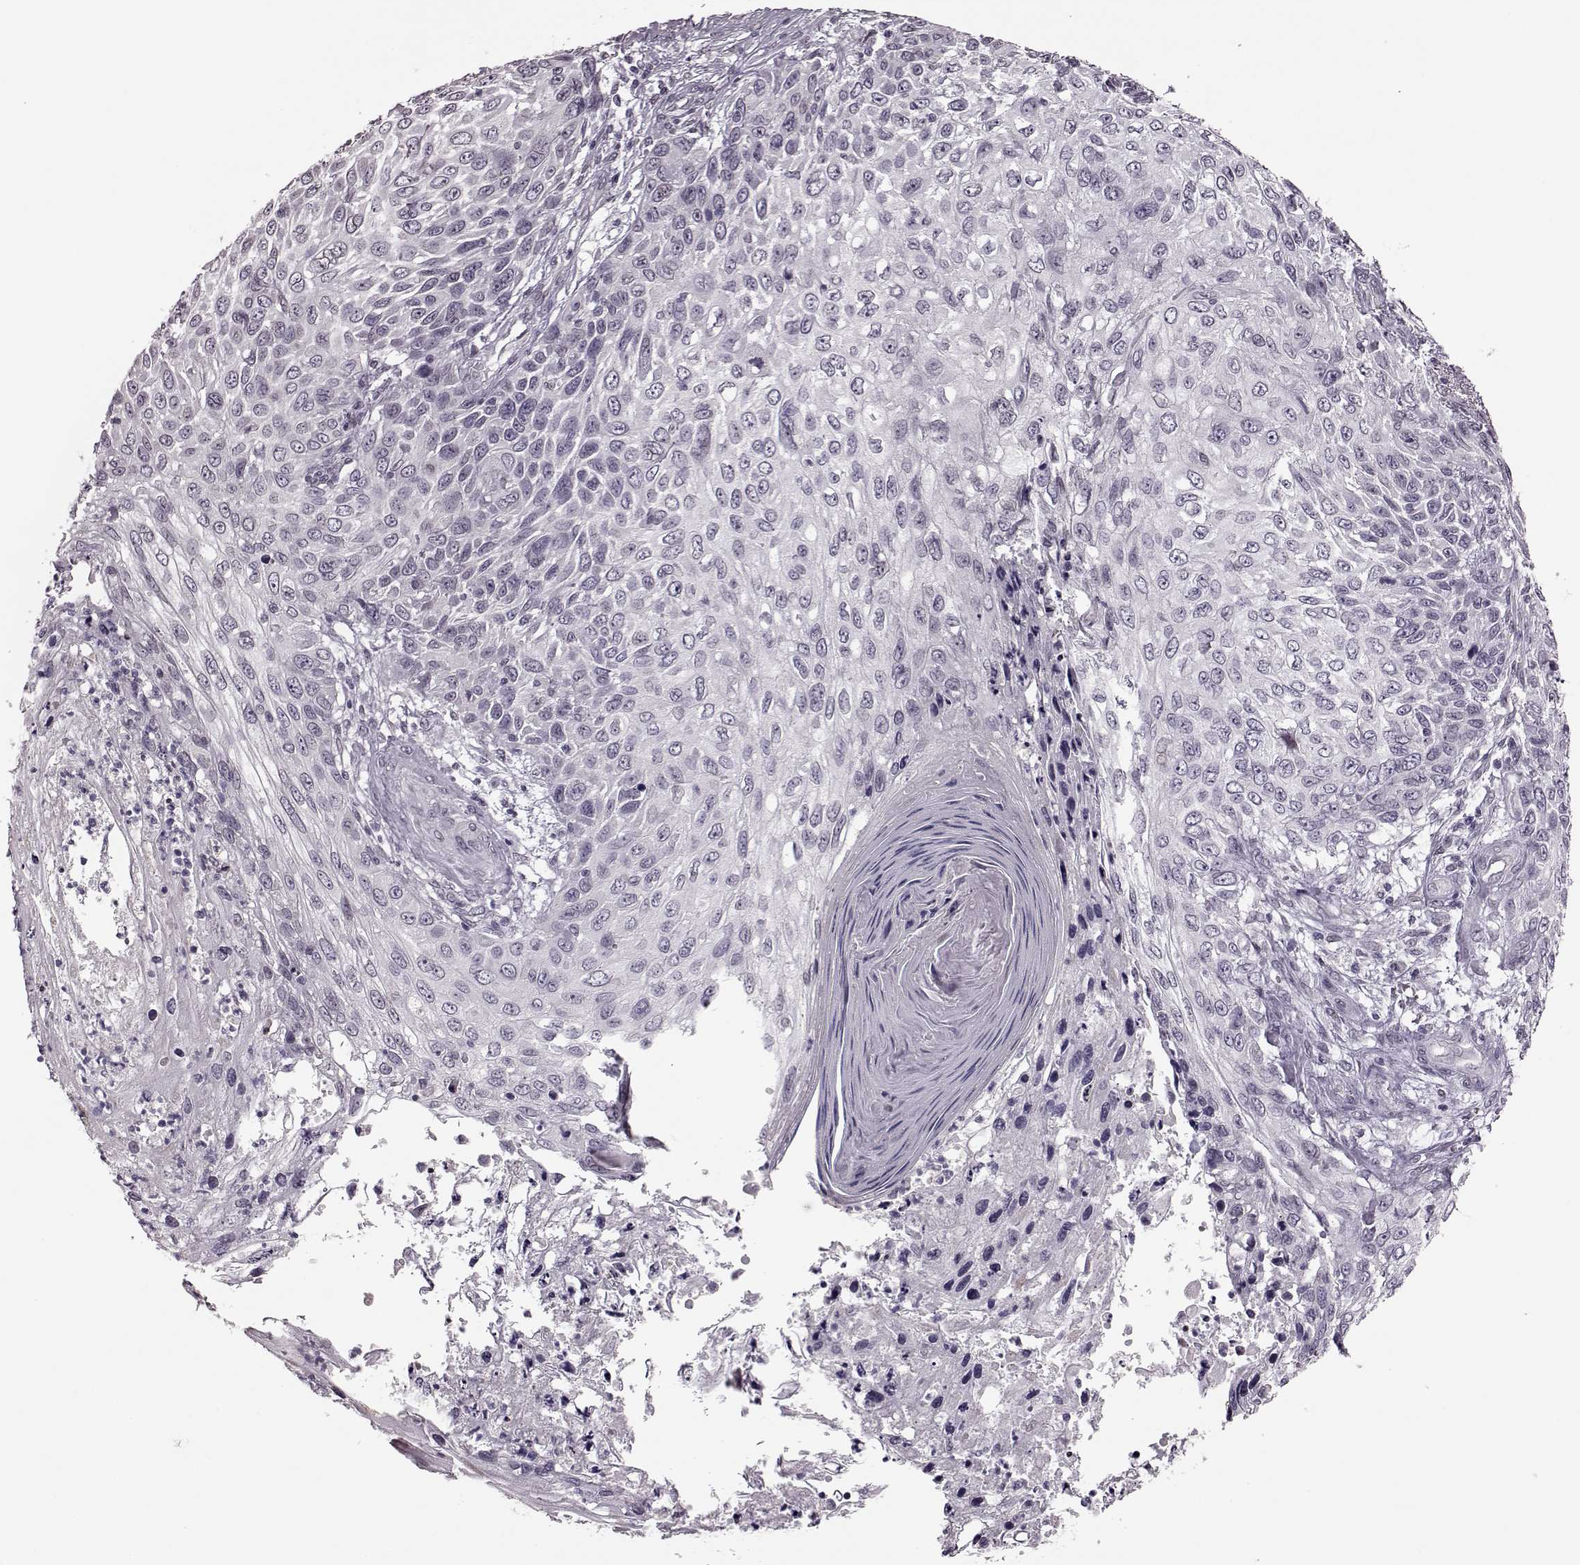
{"staining": {"intensity": "negative", "quantity": "none", "location": "none"}, "tissue": "skin cancer", "cell_type": "Tumor cells", "image_type": "cancer", "snomed": [{"axis": "morphology", "description": "Squamous cell carcinoma, NOS"}, {"axis": "topography", "description": "Skin"}], "caption": "This histopathology image is of skin cancer stained with immunohistochemistry to label a protein in brown with the nuclei are counter-stained blue. There is no positivity in tumor cells. (DAB (3,3'-diaminobenzidine) IHC with hematoxylin counter stain).", "gene": "STX1B", "patient": {"sex": "male", "age": 92}}